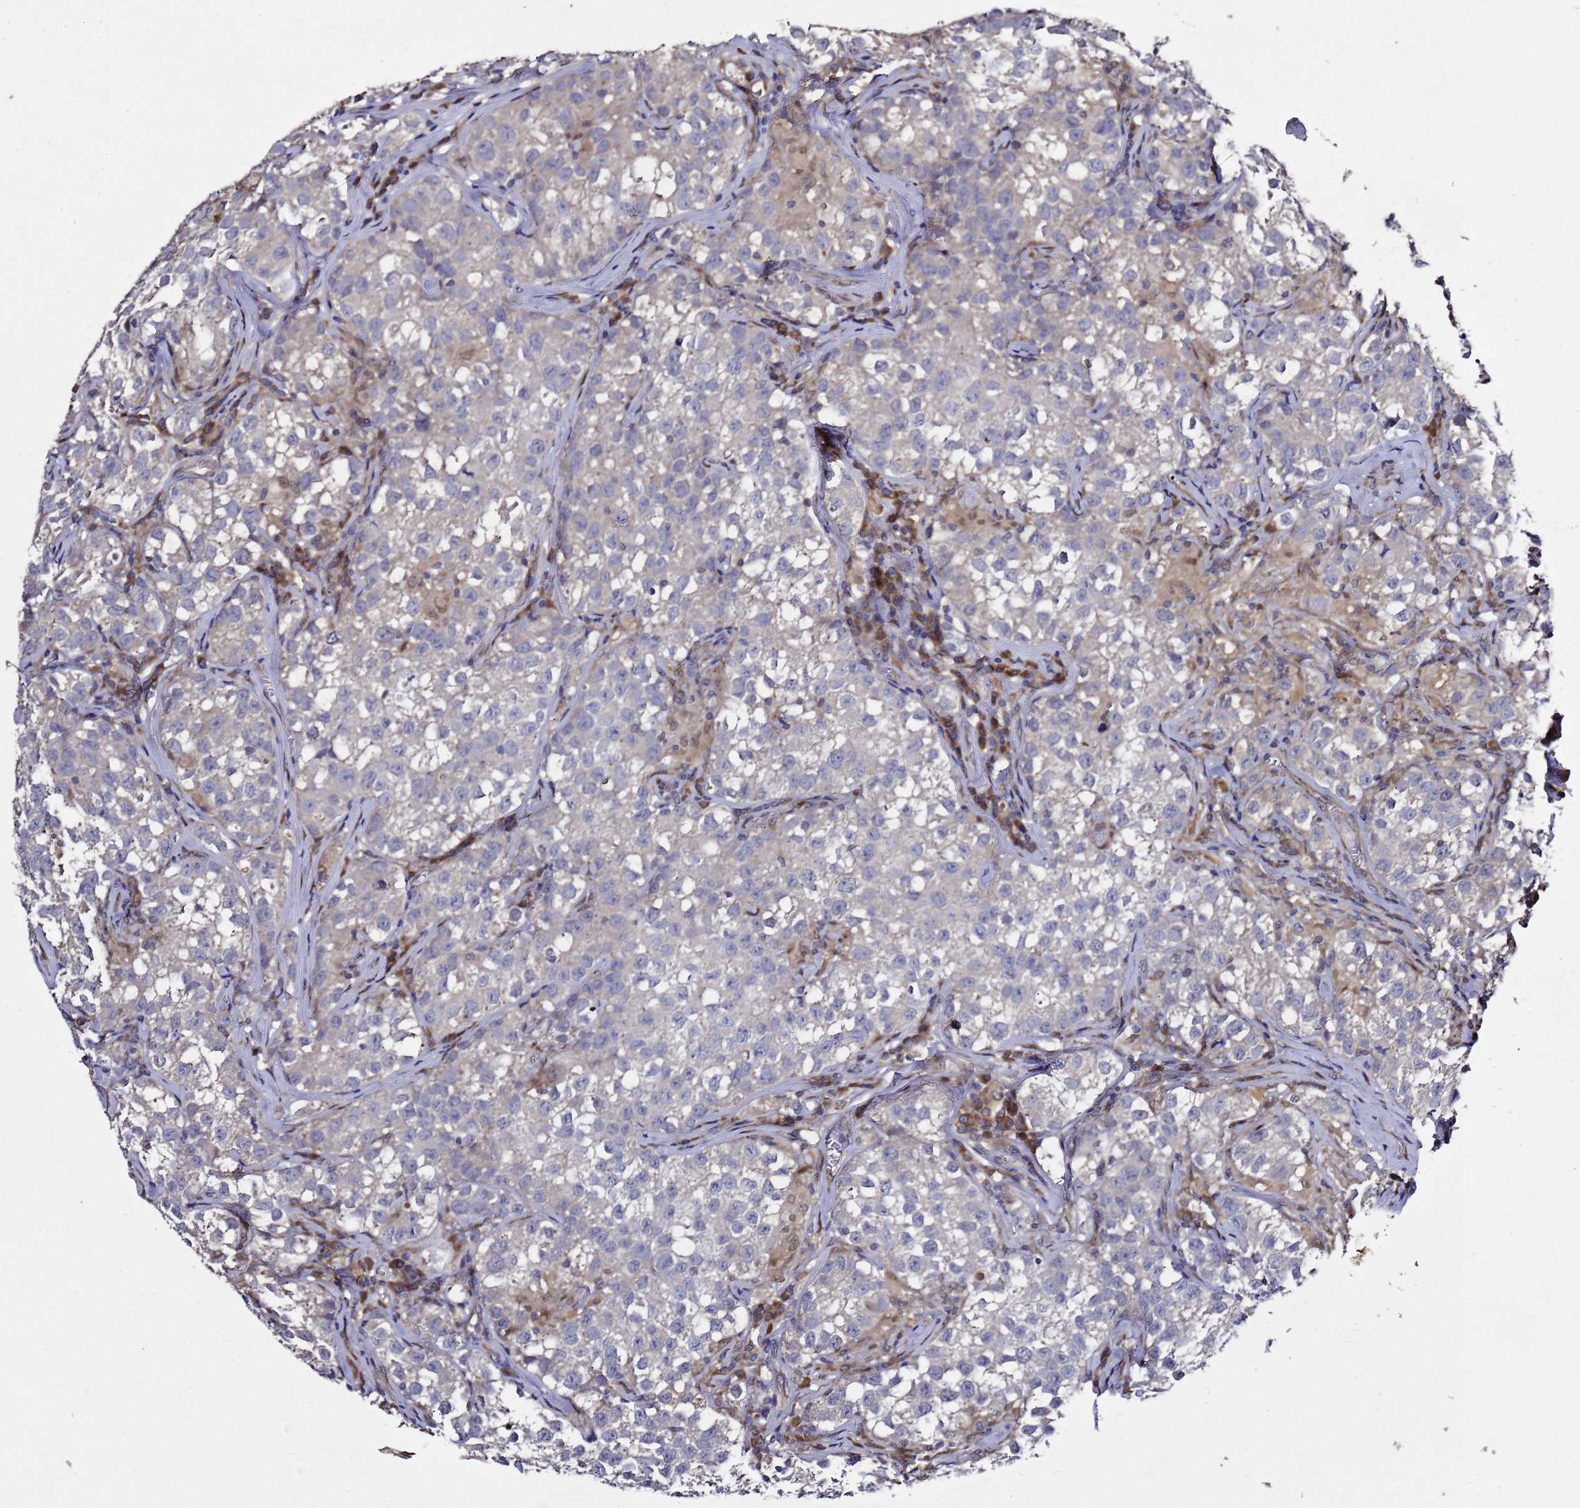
{"staining": {"intensity": "negative", "quantity": "none", "location": "none"}, "tissue": "testis cancer", "cell_type": "Tumor cells", "image_type": "cancer", "snomed": [{"axis": "morphology", "description": "Seminoma, NOS"}, {"axis": "morphology", "description": "Carcinoma, Embryonal, NOS"}, {"axis": "topography", "description": "Testis"}], "caption": "Tumor cells are negative for protein expression in human testis seminoma.", "gene": "ALG3", "patient": {"sex": "male", "age": 43}}